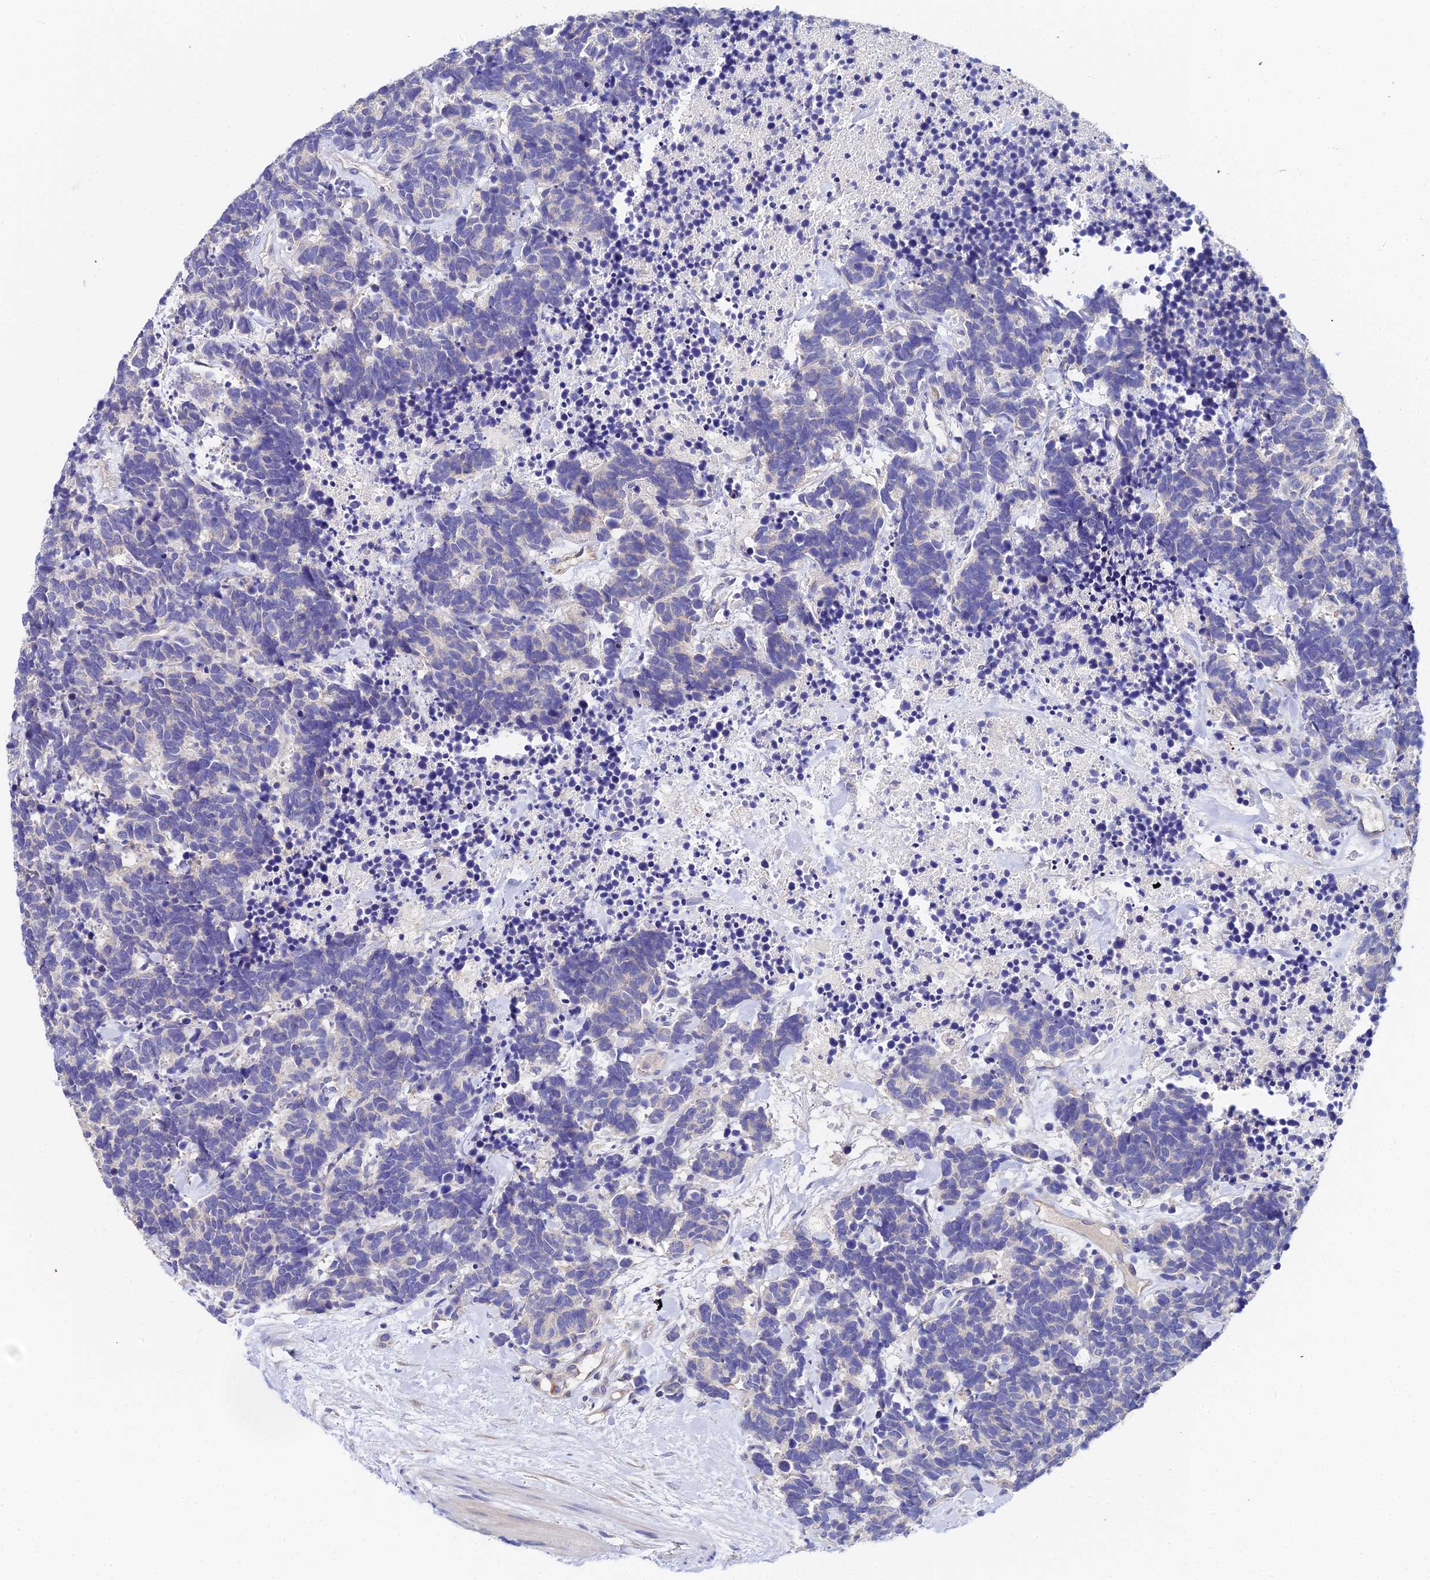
{"staining": {"intensity": "negative", "quantity": "none", "location": "none"}, "tissue": "carcinoid", "cell_type": "Tumor cells", "image_type": "cancer", "snomed": [{"axis": "morphology", "description": "Carcinoma, NOS"}, {"axis": "morphology", "description": "Carcinoid, malignant, NOS"}, {"axis": "topography", "description": "Prostate"}], "caption": "This micrograph is of carcinoid (malignant) stained with immunohistochemistry (IHC) to label a protein in brown with the nuclei are counter-stained blue. There is no staining in tumor cells.", "gene": "UBE2L3", "patient": {"sex": "male", "age": 57}}